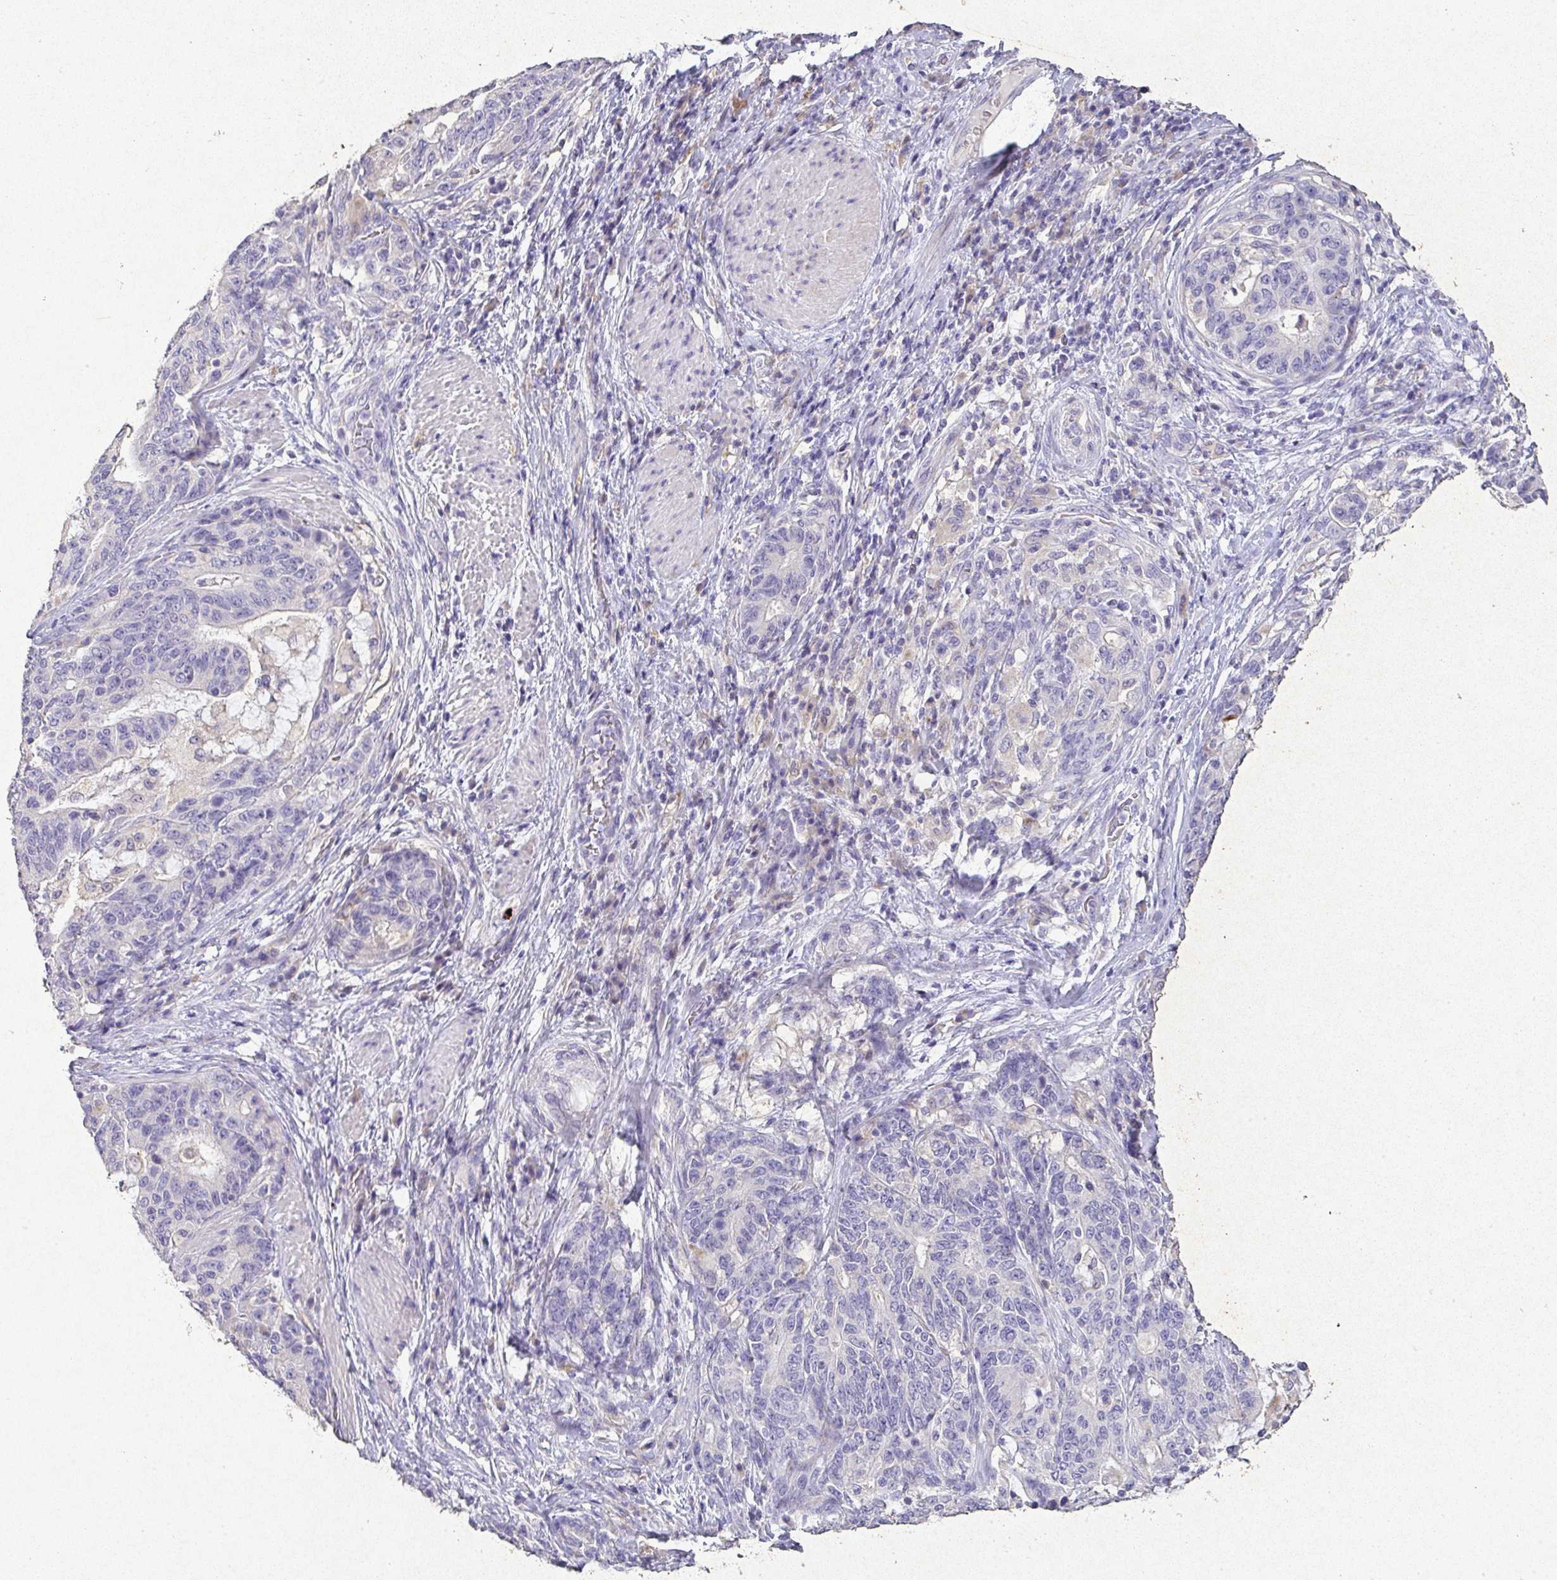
{"staining": {"intensity": "negative", "quantity": "none", "location": "none"}, "tissue": "stomach cancer", "cell_type": "Tumor cells", "image_type": "cancer", "snomed": [{"axis": "morphology", "description": "Normal tissue, NOS"}, {"axis": "morphology", "description": "Adenocarcinoma, NOS"}, {"axis": "topography", "description": "Stomach"}], "caption": "Photomicrograph shows no protein staining in tumor cells of stomach adenocarcinoma tissue.", "gene": "RPS2", "patient": {"sex": "female", "age": 64}}